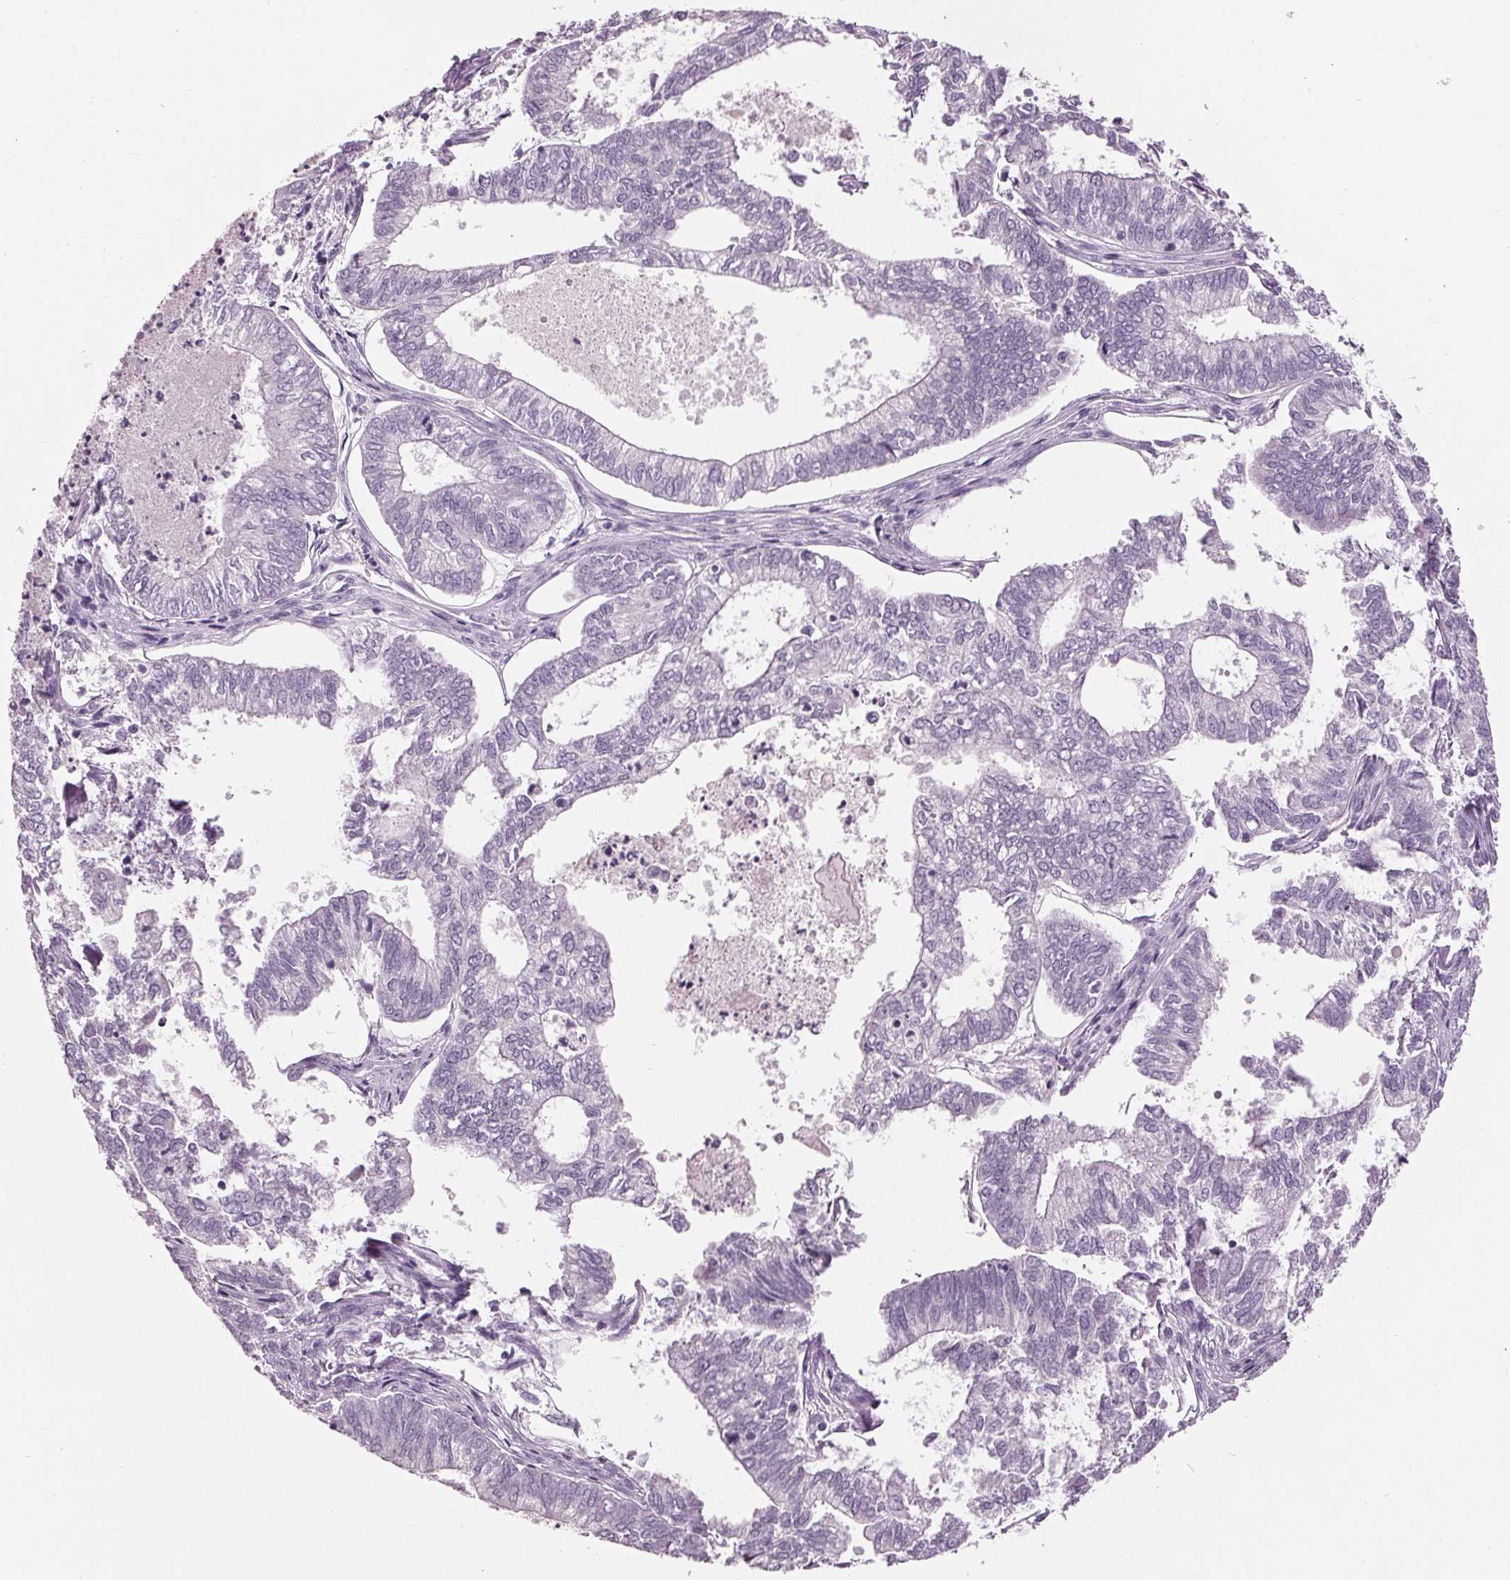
{"staining": {"intensity": "negative", "quantity": "none", "location": "none"}, "tissue": "ovarian cancer", "cell_type": "Tumor cells", "image_type": "cancer", "snomed": [{"axis": "morphology", "description": "Carcinoma, endometroid"}, {"axis": "topography", "description": "Ovary"}], "caption": "DAB (3,3'-diaminobenzidine) immunohistochemical staining of human ovarian cancer (endometroid carcinoma) demonstrates no significant positivity in tumor cells.", "gene": "AMBP", "patient": {"sex": "female", "age": 64}}